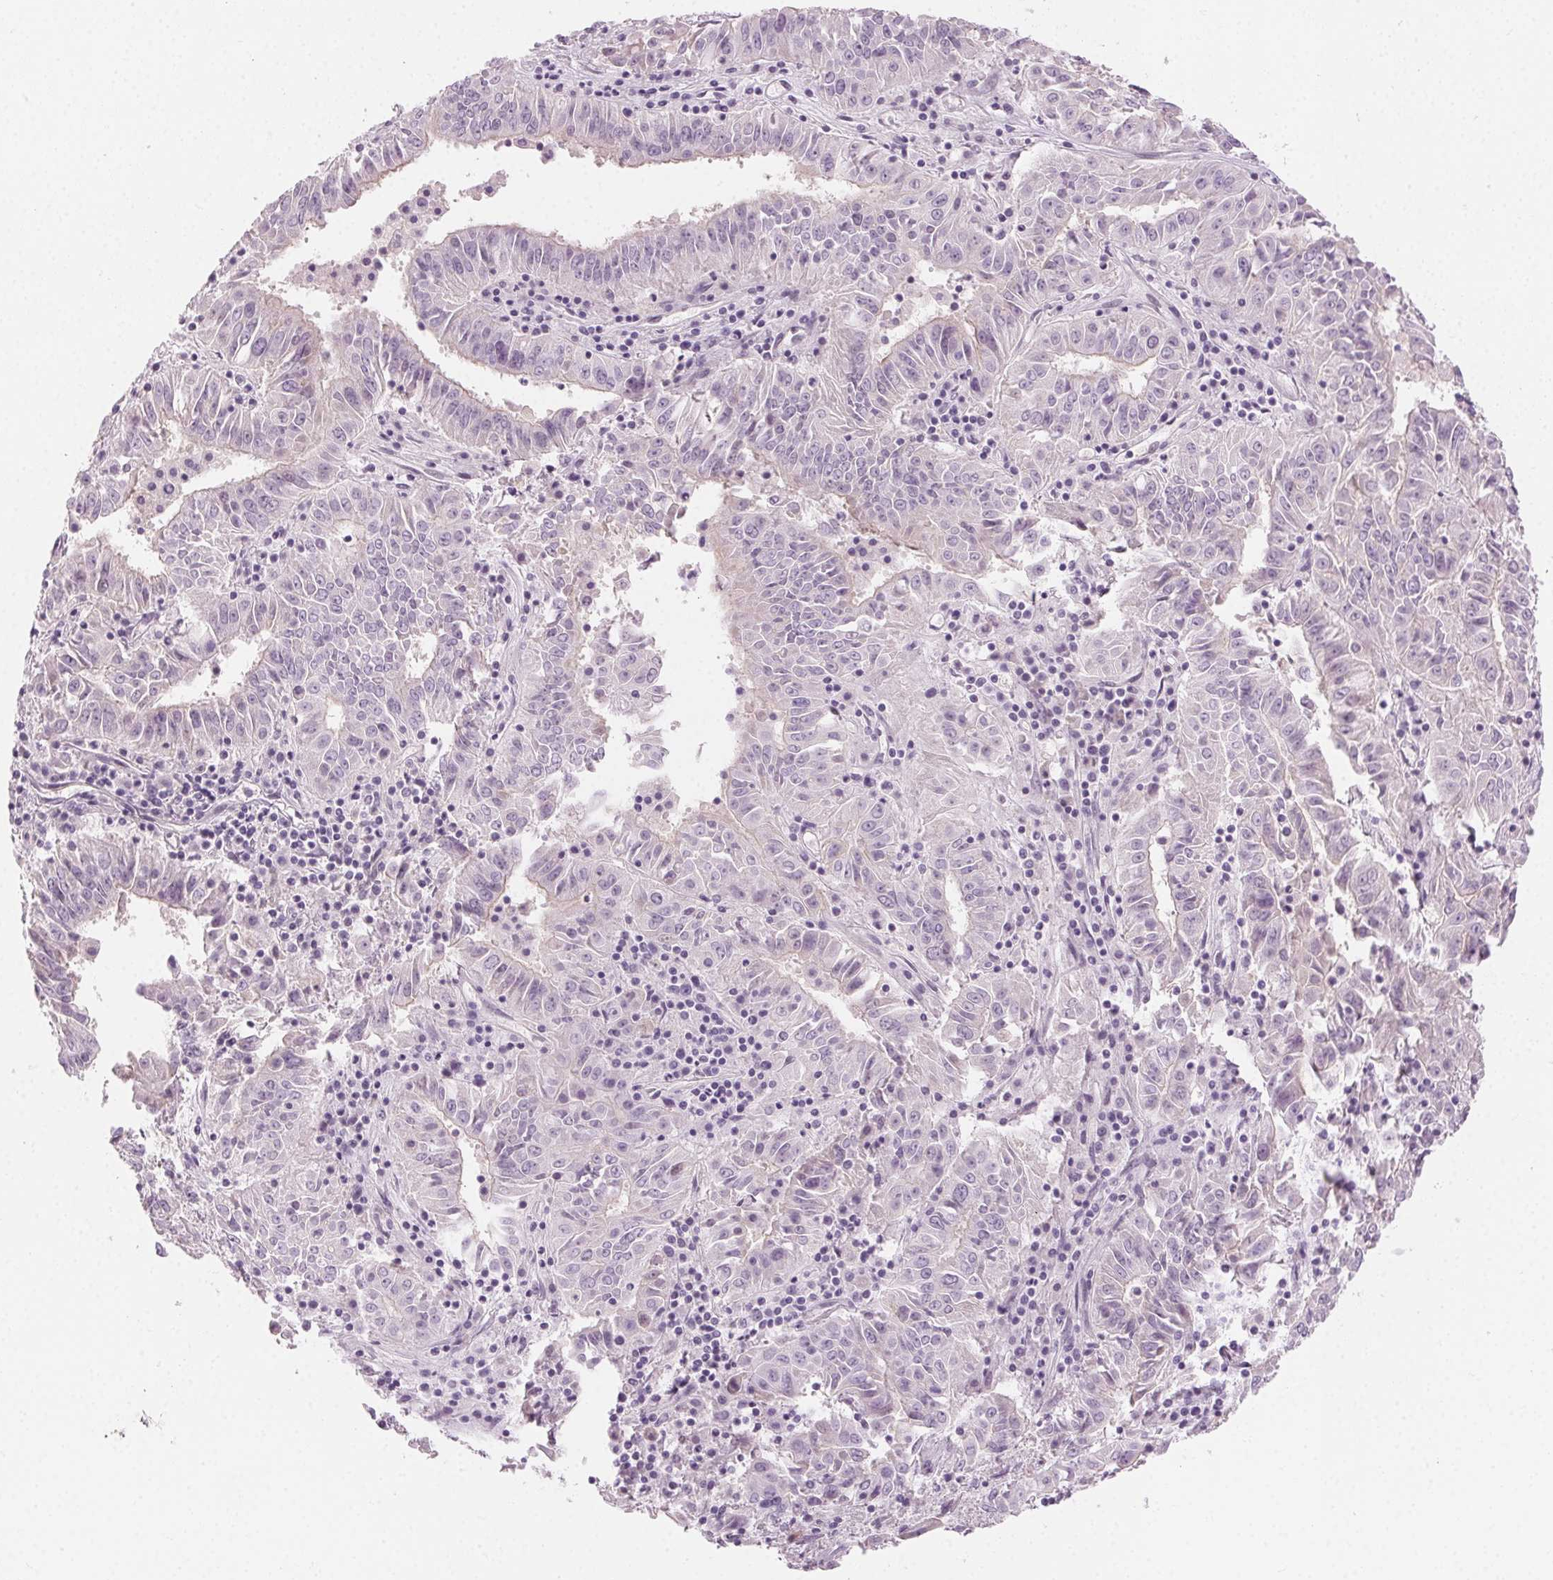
{"staining": {"intensity": "negative", "quantity": "none", "location": "none"}, "tissue": "pancreatic cancer", "cell_type": "Tumor cells", "image_type": "cancer", "snomed": [{"axis": "morphology", "description": "Adenocarcinoma, NOS"}, {"axis": "topography", "description": "Pancreas"}], "caption": "Micrograph shows no significant protein expression in tumor cells of pancreatic cancer (adenocarcinoma).", "gene": "HSF5", "patient": {"sex": "male", "age": 63}}